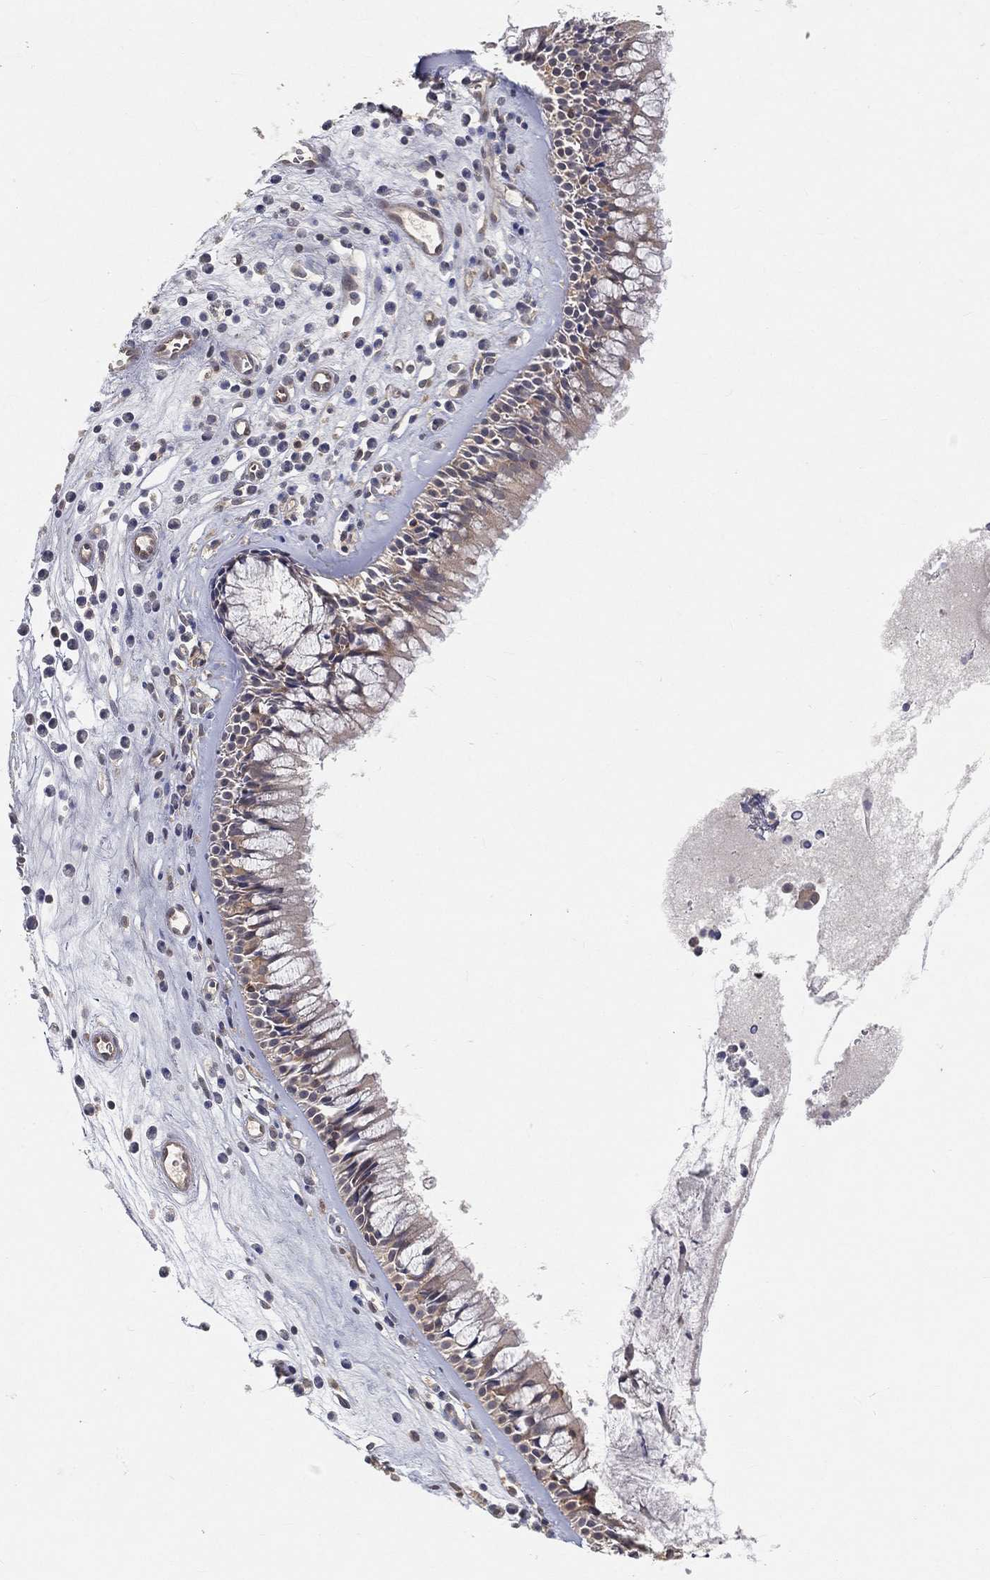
{"staining": {"intensity": "weak", "quantity": "<25%", "location": "cytoplasmic/membranous"}, "tissue": "nasopharynx", "cell_type": "Respiratory epithelial cells", "image_type": "normal", "snomed": [{"axis": "morphology", "description": "Normal tissue, NOS"}, {"axis": "topography", "description": "Nasopharynx"}], "caption": "An image of nasopharynx stained for a protein shows no brown staining in respiratory epithelial cells.", "gene": "MAPK1", "patient": {"sex": "male", "age": 57}}